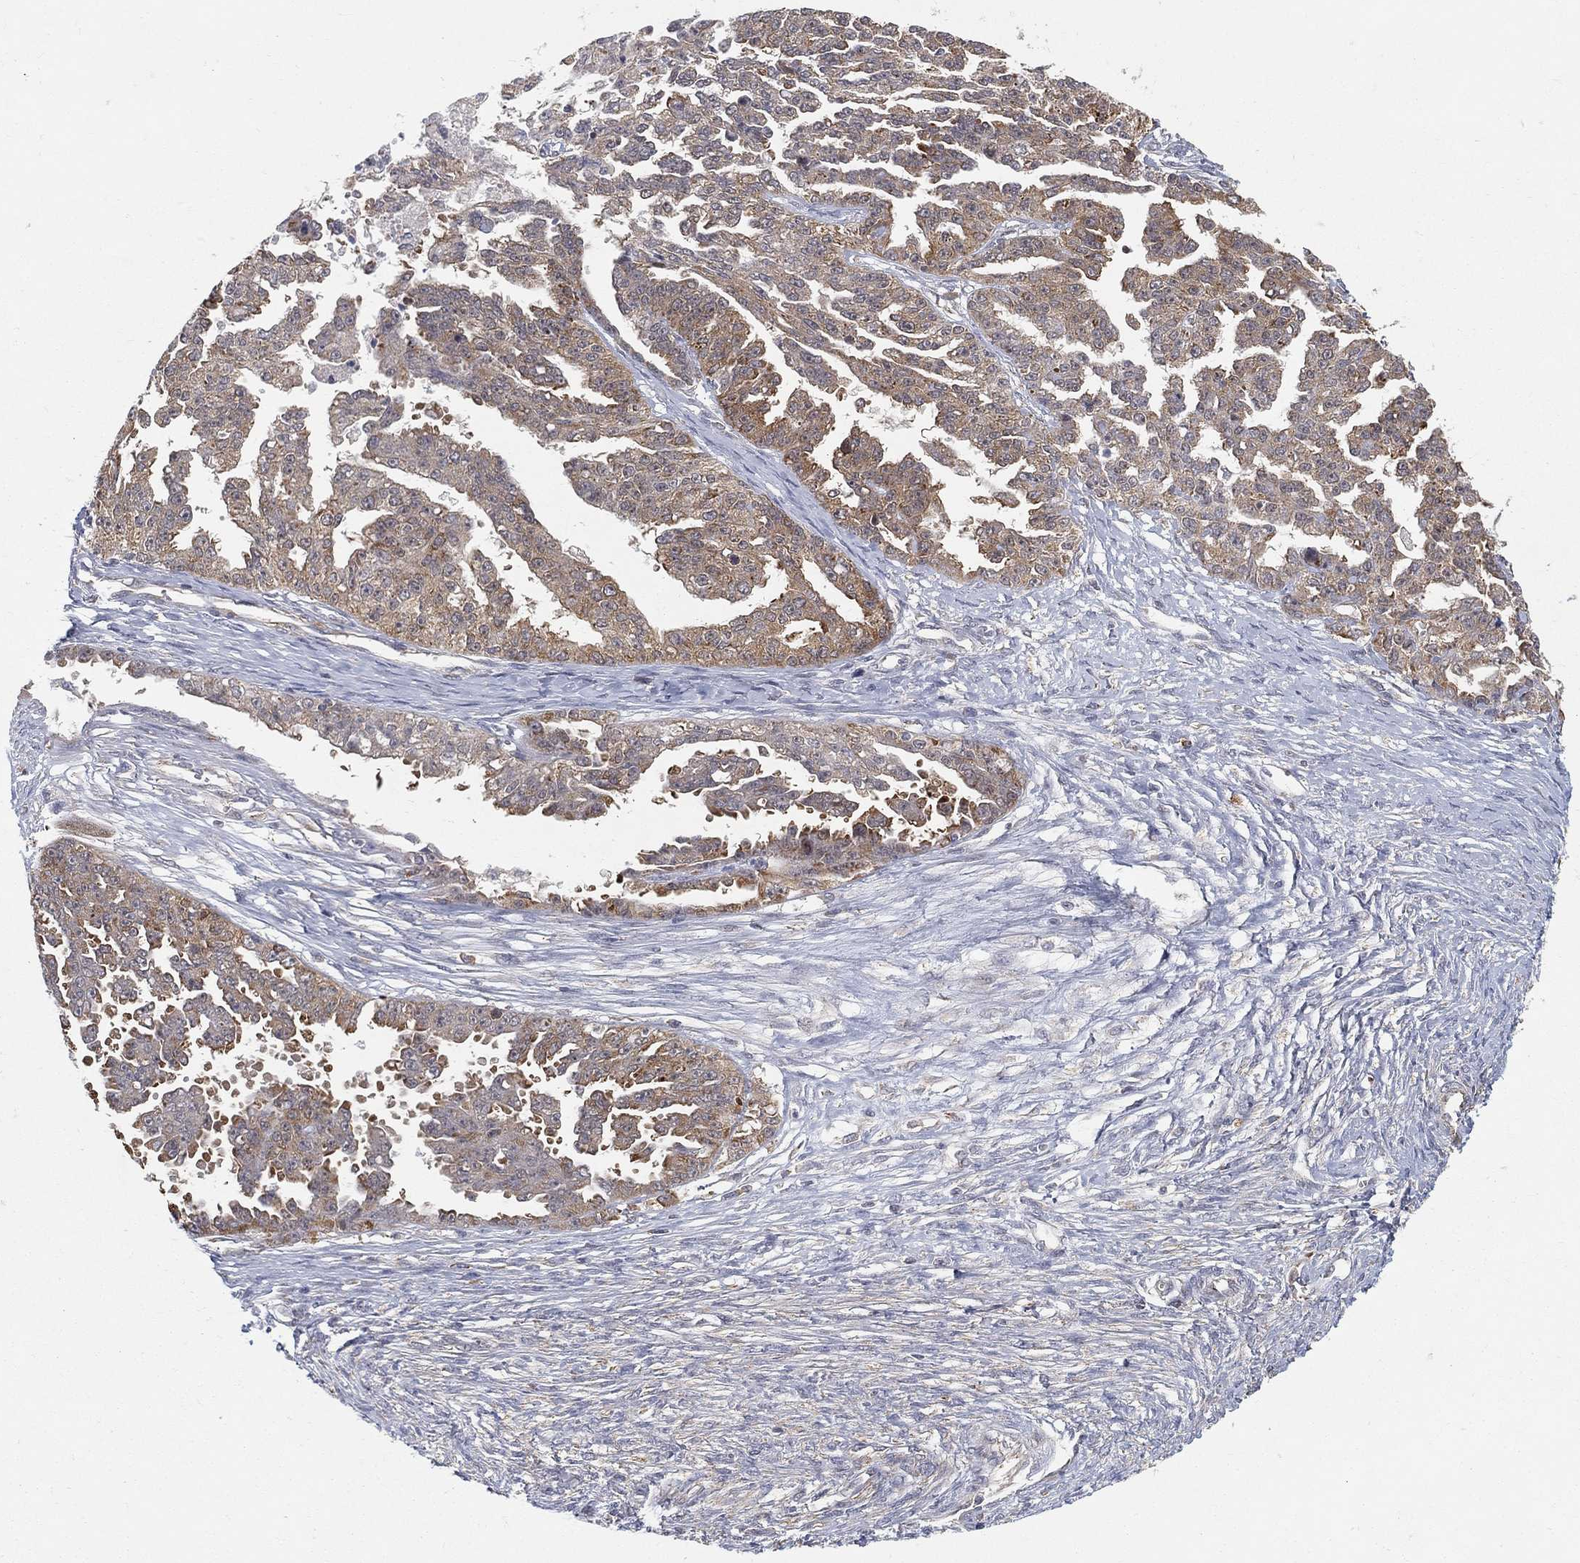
{"staining": {"intensity": "weak", "quantity": "25%-75%", "location": "cytoplasmic/membranous"}, "tissue": "ovarian cancer", "cell_type": "Tumor cells", "image_type": "cancer", "snomed": [{"axis": "morphology", "description": "Cystadenocarcinoma, serous, NOS"}, {"axis": "topography", "description": "Ovary"}], "caption": "An immunohistochemistry (IHC) histopathology image of neoplastic tissue is shown. Protein staining in brown labels weak cytoplasmic/membranous positivity in serous cystadenocarcinoma (ovarian) within tumor cells. The staining was performed using DAB, with brown indicating positive protein expression. Nuclei are stained blue with hematoxylin.", "gene": "TMTC4", "patient": {"sex": "female", "age": 58}}